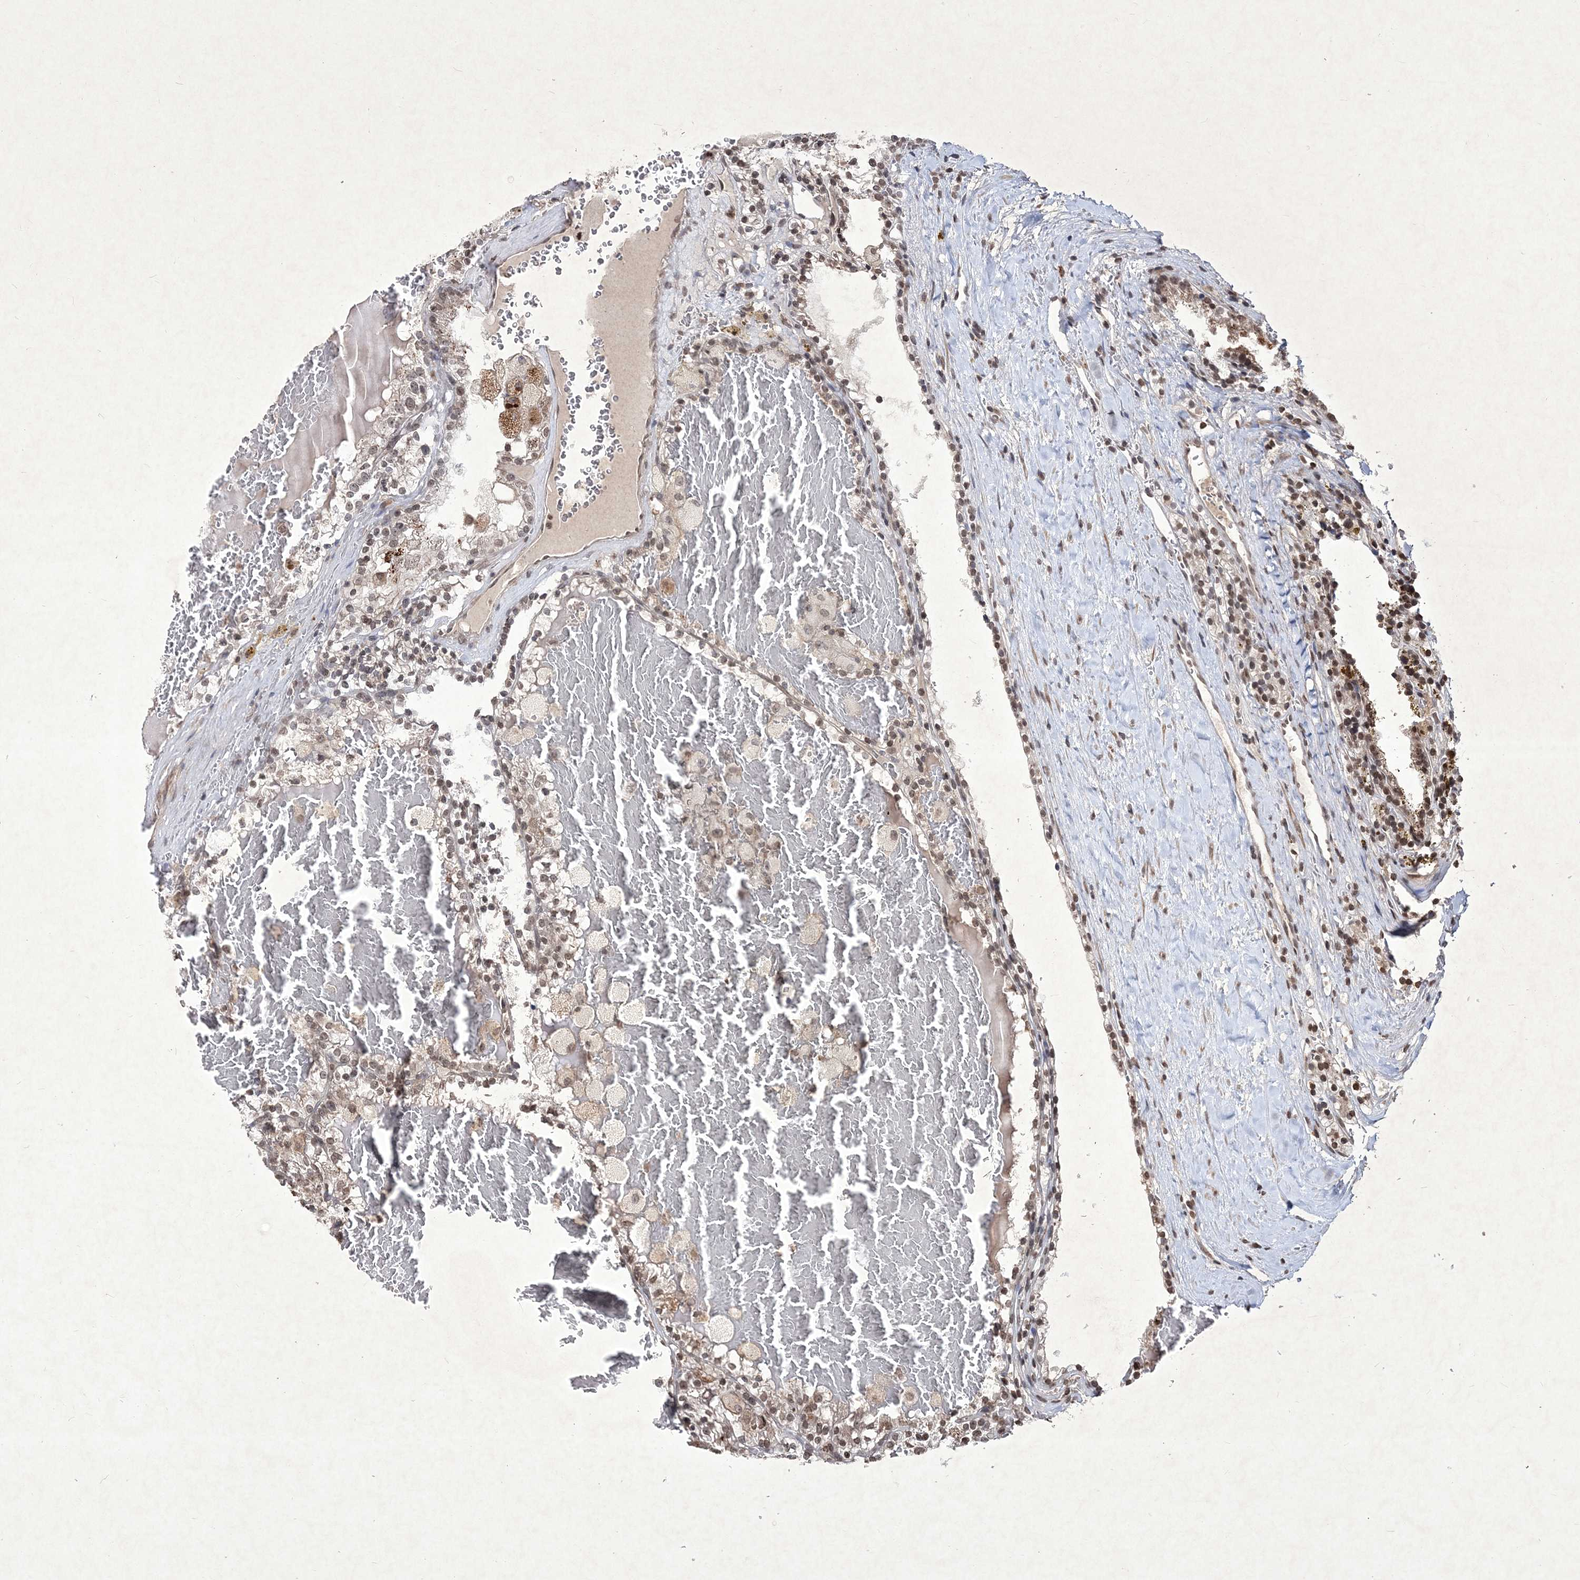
{"staining": {"intensity": "moderate", "quantity": ">75%", "location": "nuclear"}, "tissue": "renal cancer", "cell_type": "Tumor cells", "image_type": "cancer", "snomed": [{"axis": "morphology", "description": "Adenocarcinoma, NOS"}, {"axis": "topography", "description": "Kidney"}], "caption": "Immunohistochemistry (IHC) histopathology image of renal adenocarcinoma stained for a protein (brown), which exhibits medium levels of moderate nuclear positivity in approximately >75% of tumor cells.", "gene": "SOWAHB", "patient": {"sex": "female", "age": 56}}